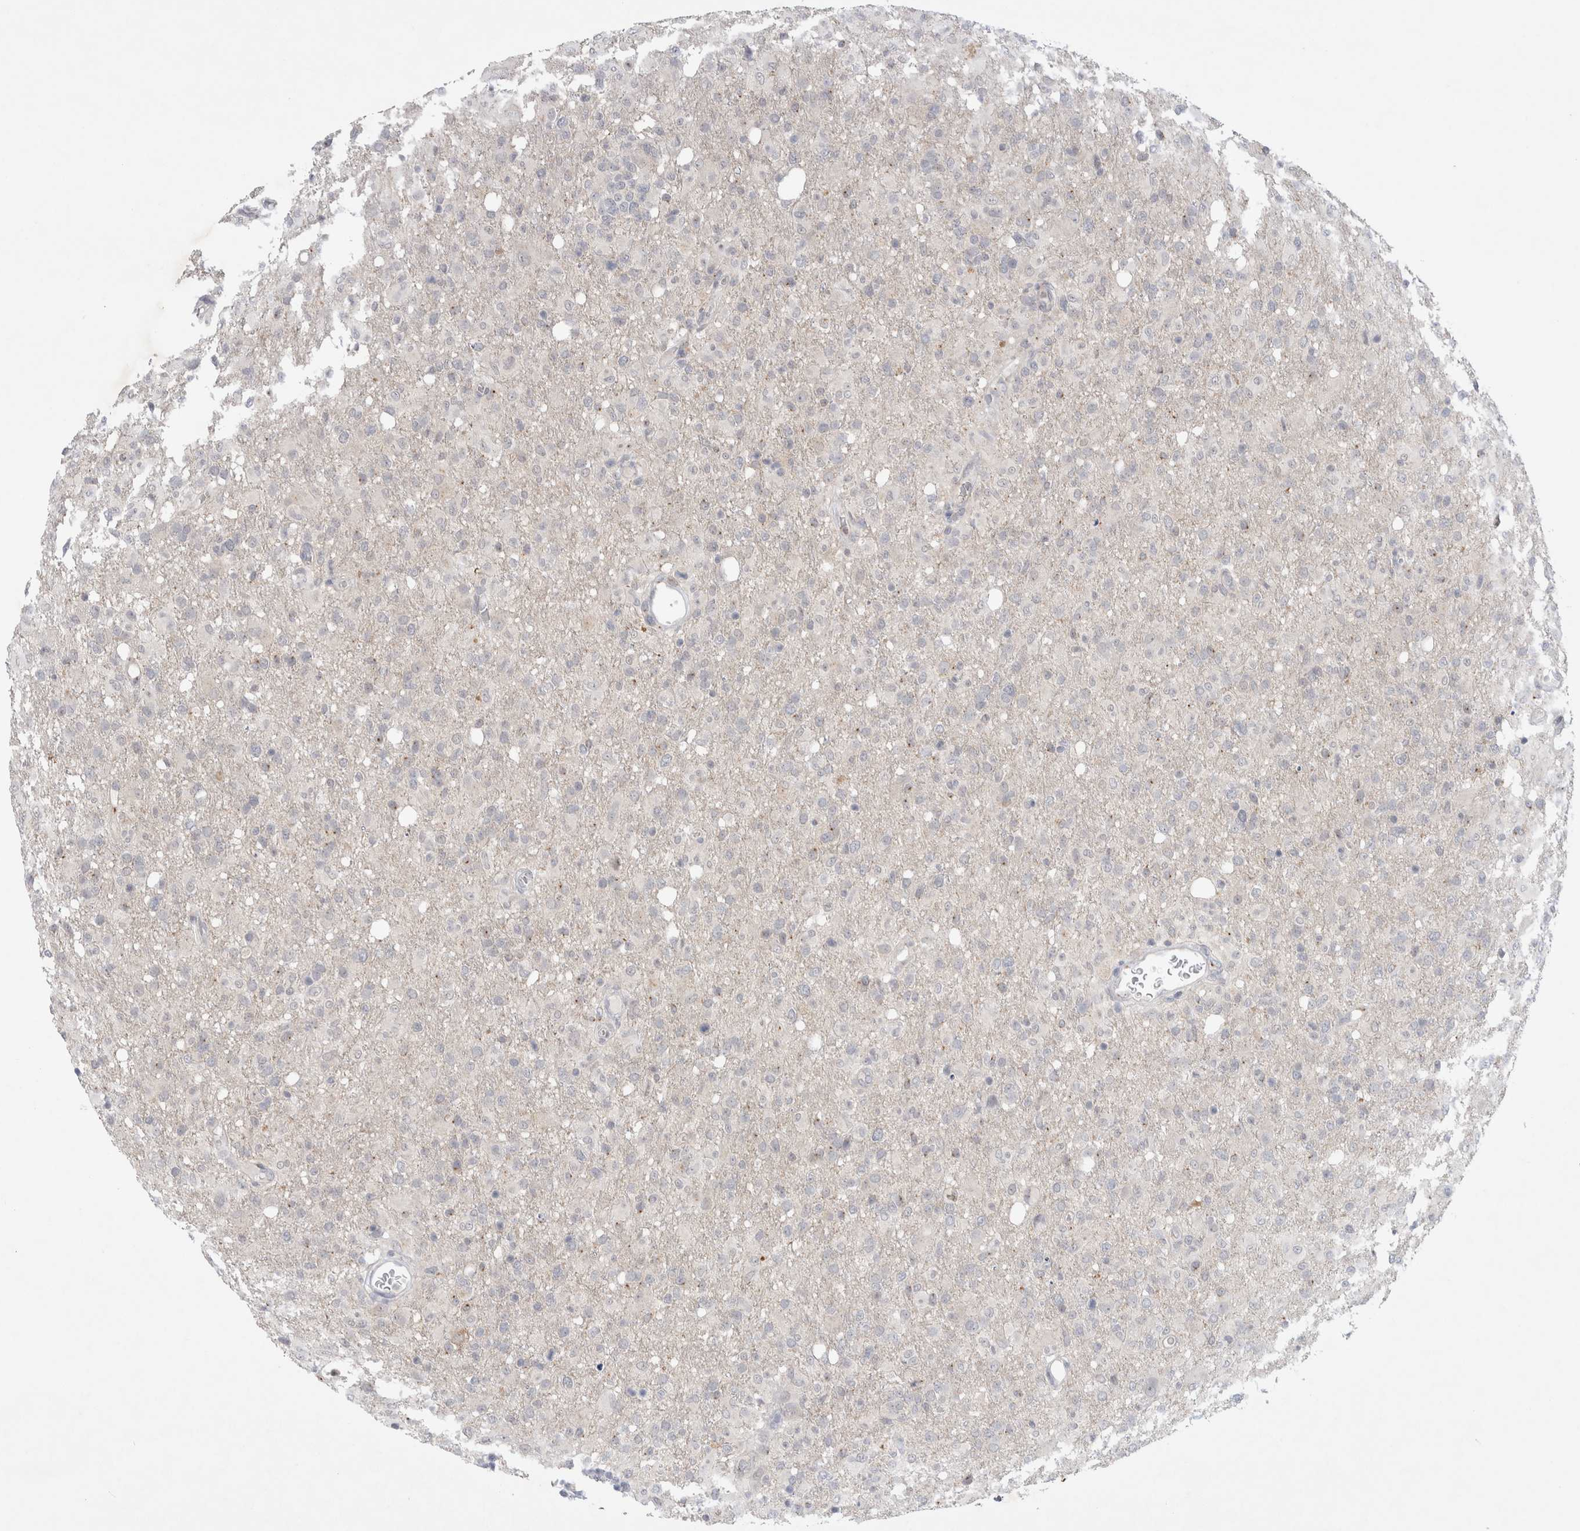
{"staining": {"intensity": "negative", "quantity": "none", "location": "none"}, "tissue": "glioma", "cell_type": "Tumor cells", "image_type": "cancer", "snomed": [{"axis": "morphology", "description": "Glioma, malignant, High grade"}, {"axis": "topography", "description": "Brain"}], "caption": "Immunohistochemistry (IHC) photomicrograph of neoplastic tissue: glioma stained with DAB (3,3'-diaminobenzidine) exhibits no significant protein expression in tumor cells.", "gene": "BICD2", "patient": {"sex": "female", "age": 57}}